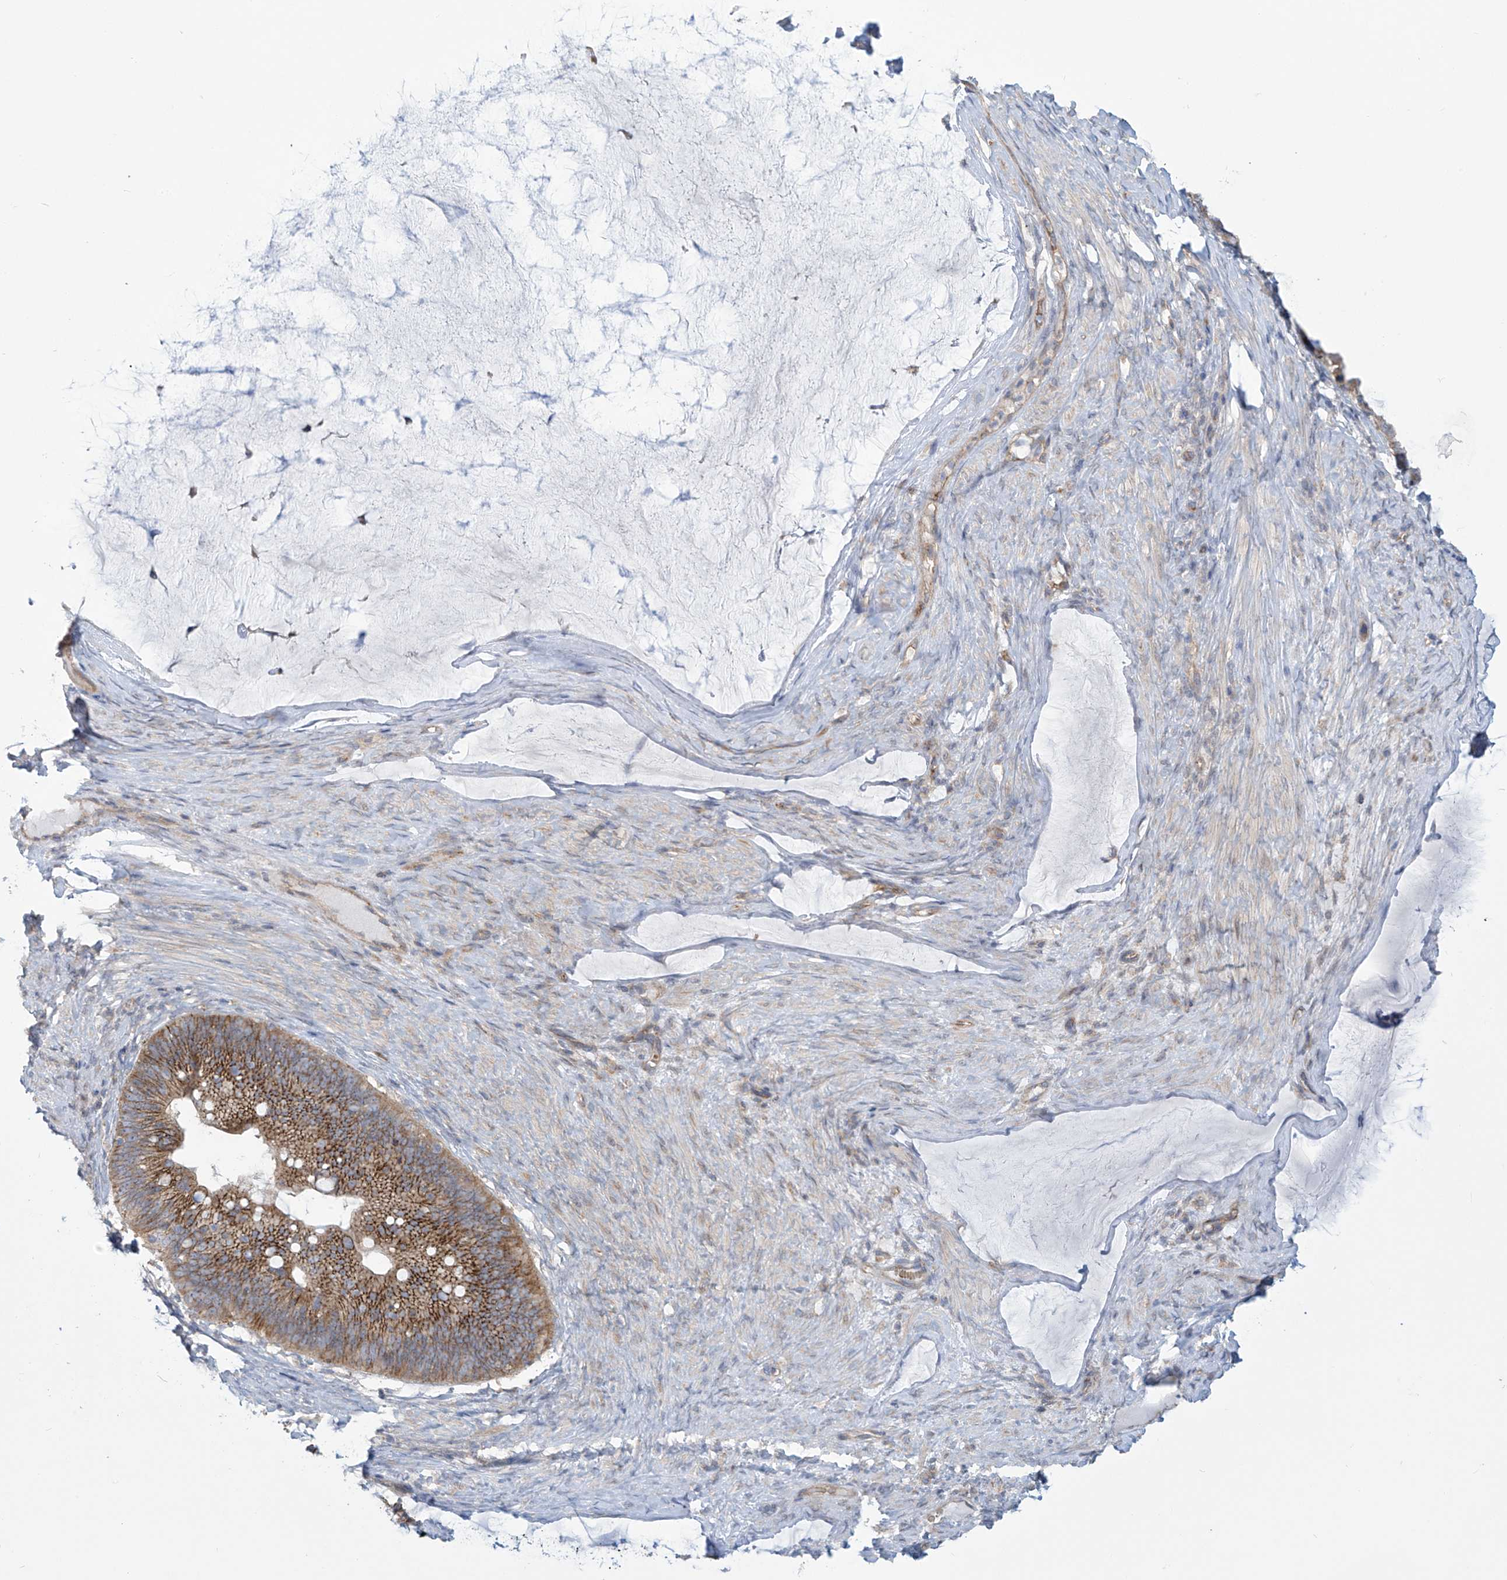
{"staining": {"intensity": "moderate", "quantity": ">75%", "location": "cytoplasmic/membranous"}, "tissue": "ovarian cancer", "cell_type": "Tumor cells", "image_type": "cancer", "snomed": [{"axis": "morphology", "description": "Cystadenocarcinoma, mucinous, NOS"}, {"axis": "topography", "description": "Ovary"}], "caption": "Immunohistochemistry (IHC) of human ovarian cancer (mucinous cystadenocarcinoma) displays medium levels of moderate cytoplasmic/membranous staining in approximately >75% of tumor cells. Nuclei are stained in blue.", "gene": "ADAT2", "patient": {"sex": "female", "age": 61}}